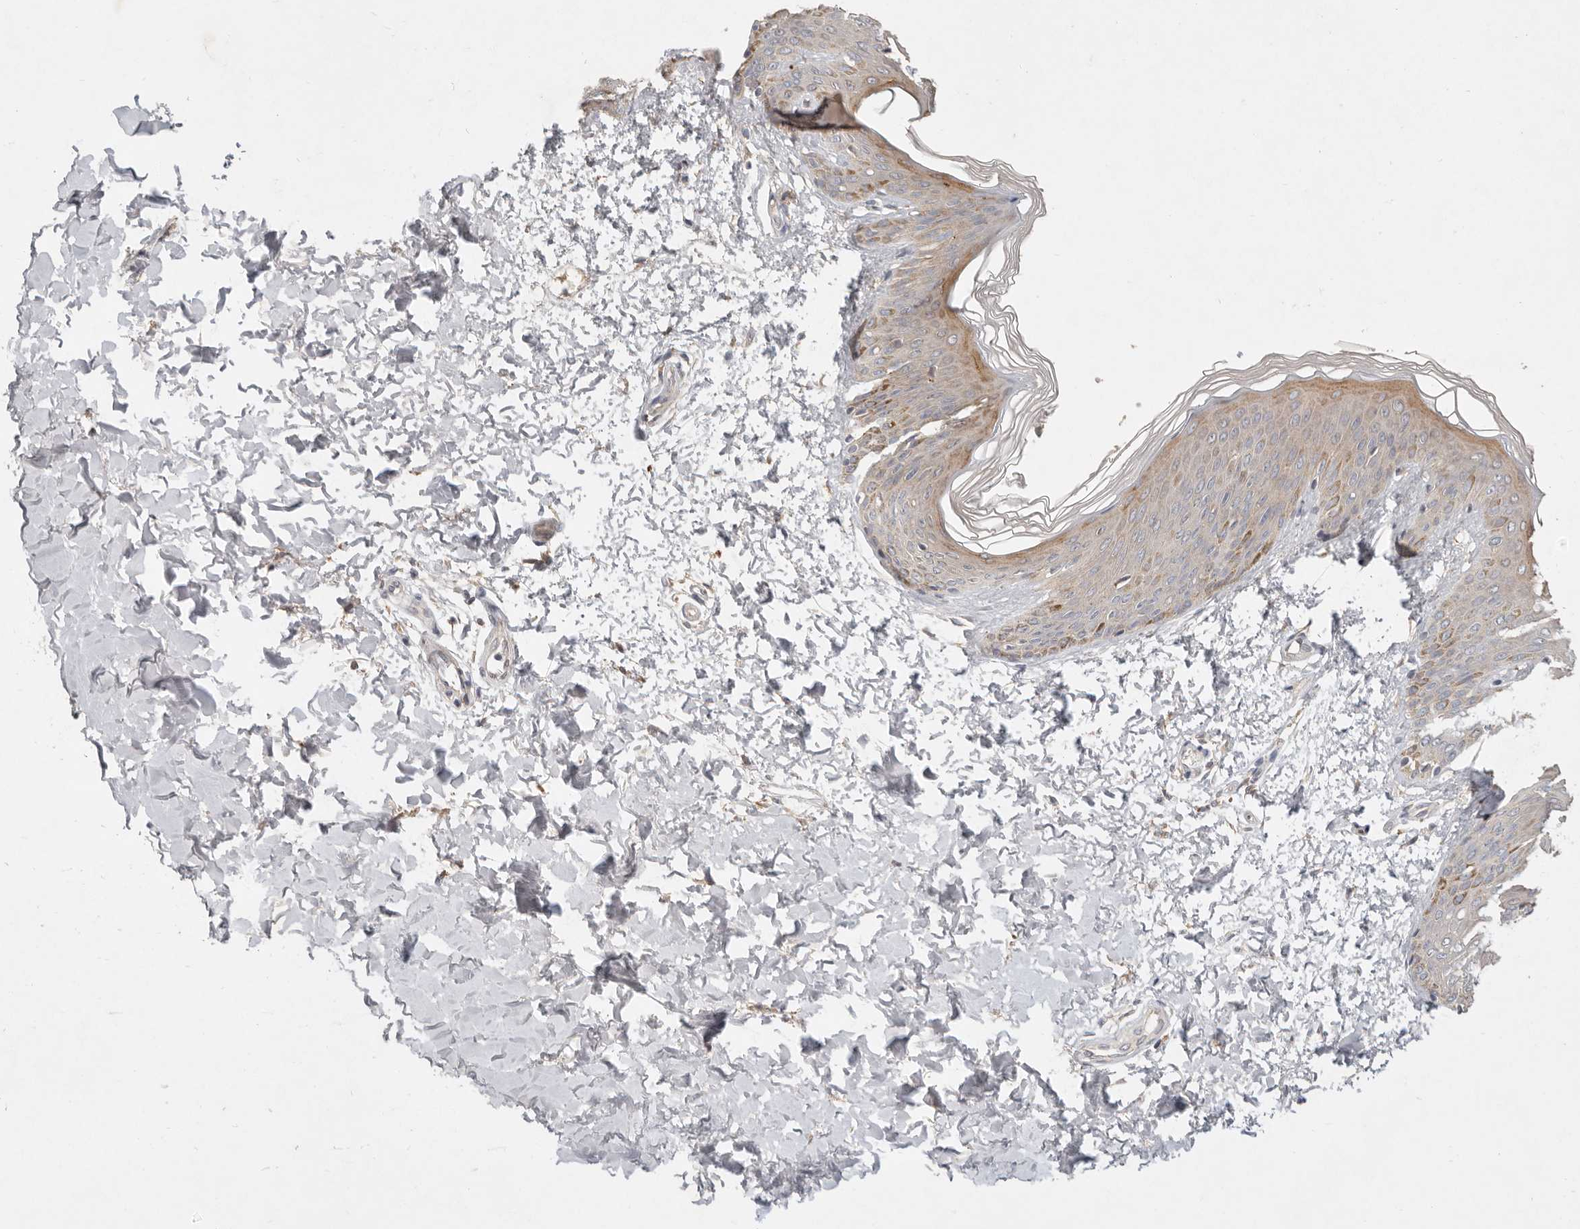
{"staining": {"intensity": "negative", "quantity": "none", "location": "none"}, "tissue": "skin", "cell_type": "Fibroblasts", "image_type": "normal", "snomed": [{"axis": "morphology", "description": "Normal tissue, NOS"}, {"axis": "morphology", "description": "Neoplasm, benign, NOS"}, {"axis": "topography", "description": "Skin"}, {"axis": "topography", "description": "Soft tissue"}], "caption": "Skin stained for a protein using immunohistochemistry (IHC) exhibits no staining fibroblasts.", "gene": "ARHGEF10L", "patient": {"sex": "male", "age": 26}}